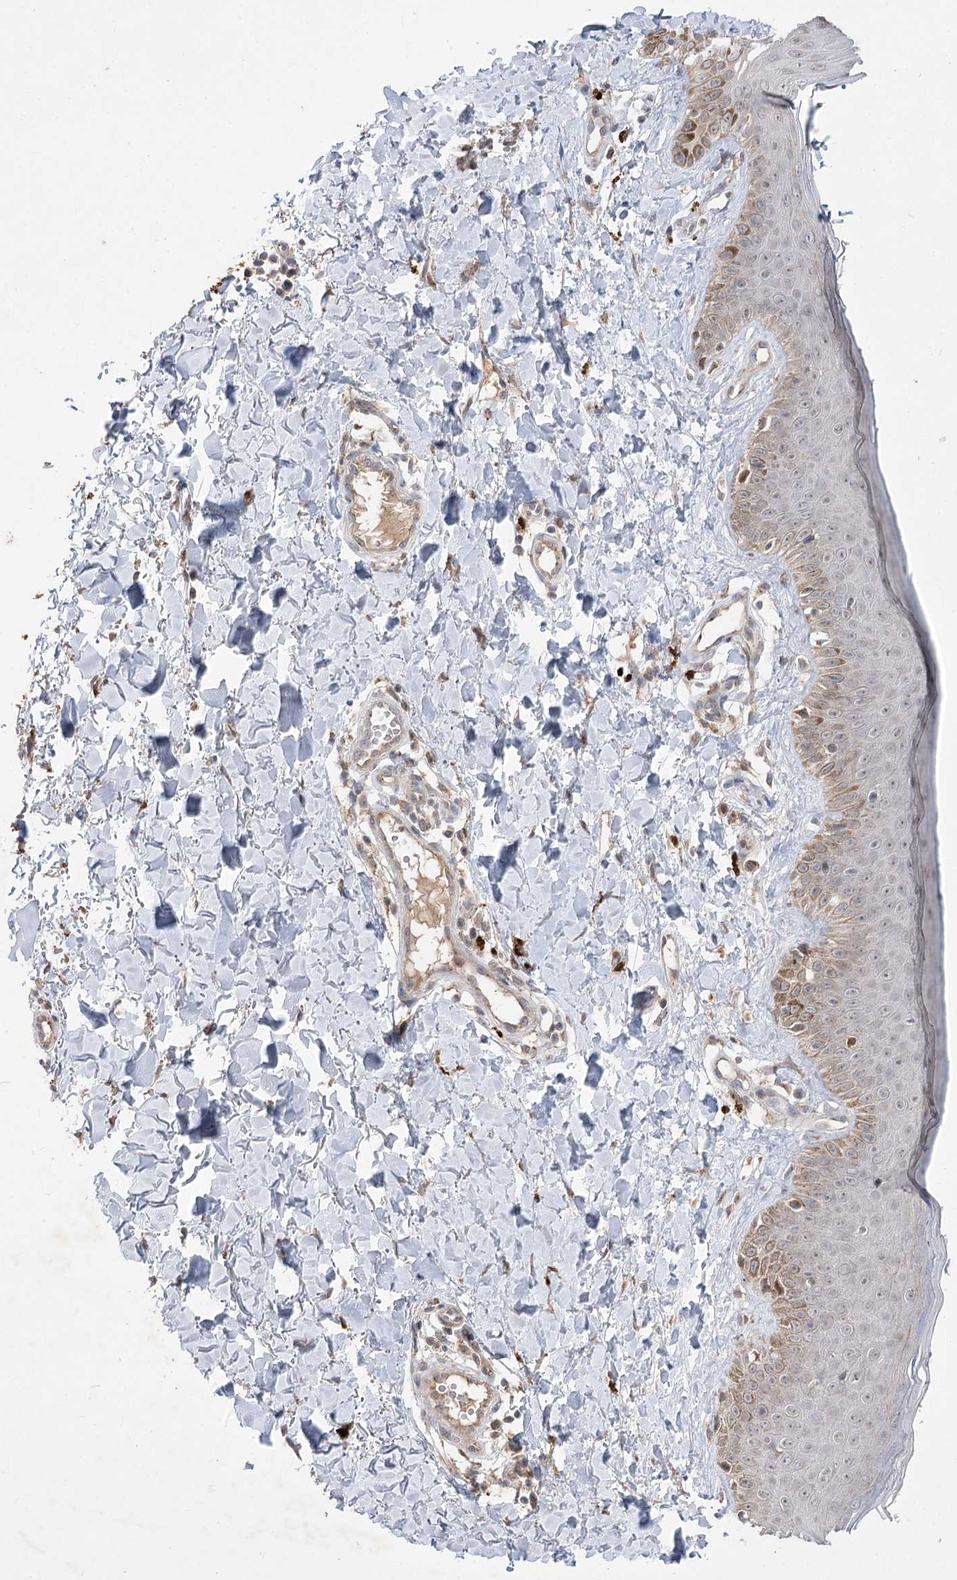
{"staining": {"intensity": "moderate", "quantity": ">75%", "location": "cytoplasmic/membranous"}, "tissue": "skin", "cell_type": "Fibroblasts", "image_type": "normal", "snomed": [{"axis": "morphology", "description": "Normal tissue, NOS"}, {"axis": "topography", "description": "Skin"}], "caption": "IHC image of benign skin: human skin stained using IHC displays medium levels of moderate protein expression localized specifically in the cytoplasmic/membranous of fibroblasts, appearing as a cytoplasmic/membranous brown color.", "gene": "HELT", "patient": {"sex": "male", "age": 52}}